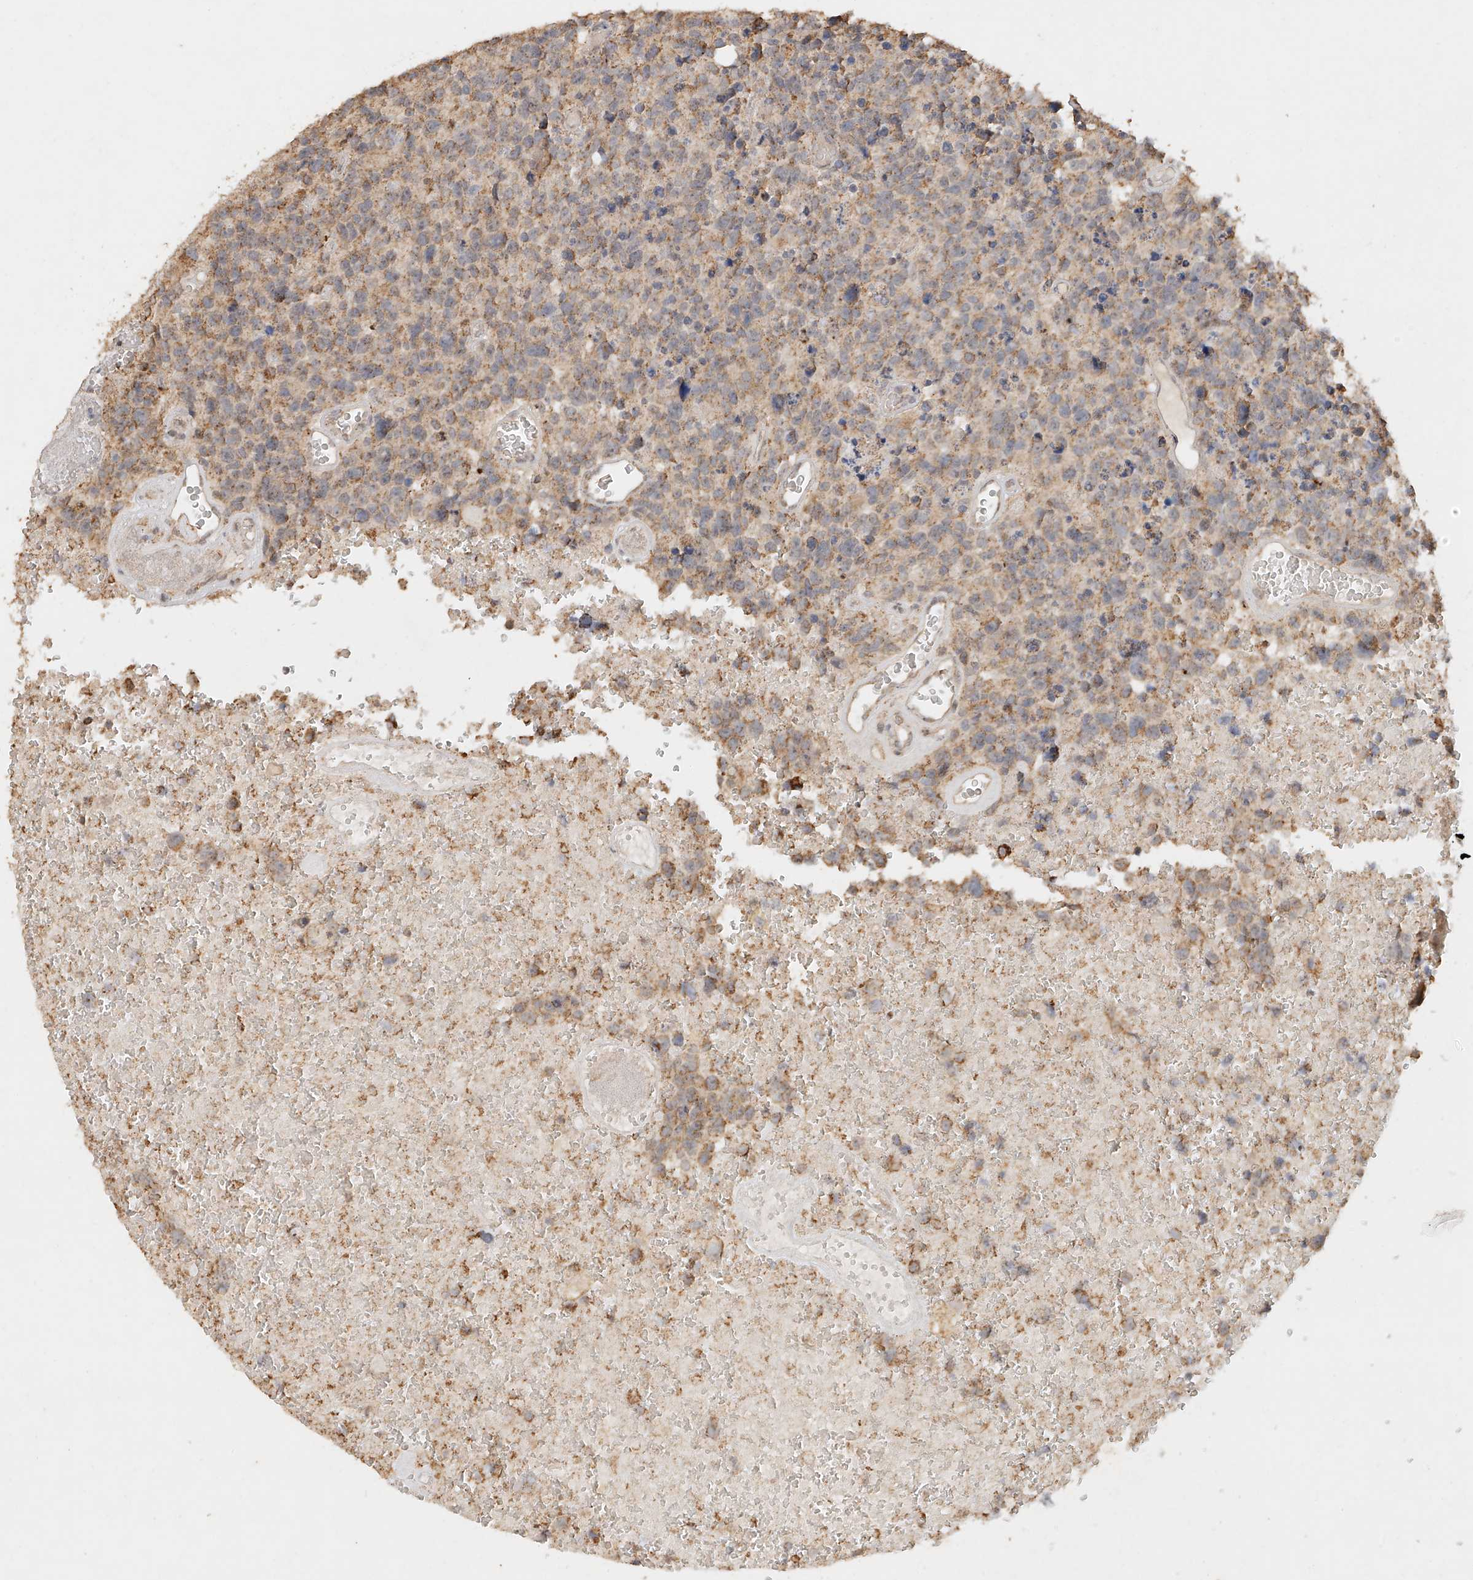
{"staining": {"intensity": "moderate", "quantity": ">75%", "location": "cytoplasmic/membranous"}, "tissue": "glioma", "cell_type": "Tumor cells", "image_type": "cancer", "snomed": [{"axis": "morphology", "description": "Glioma, malignant, High grade"}, {"axis": "topography", "description": "Brain"}], "caption": "Moderate cytoplasmic/membranous expression is present in approximately >75% of tumor cells in glioma. Immunohistochemistry (ihc) stains the protein in brown and the nuclei are stained blue.", "gene": "CXorf58", "patient": {"sex": "male", "age": 69}}